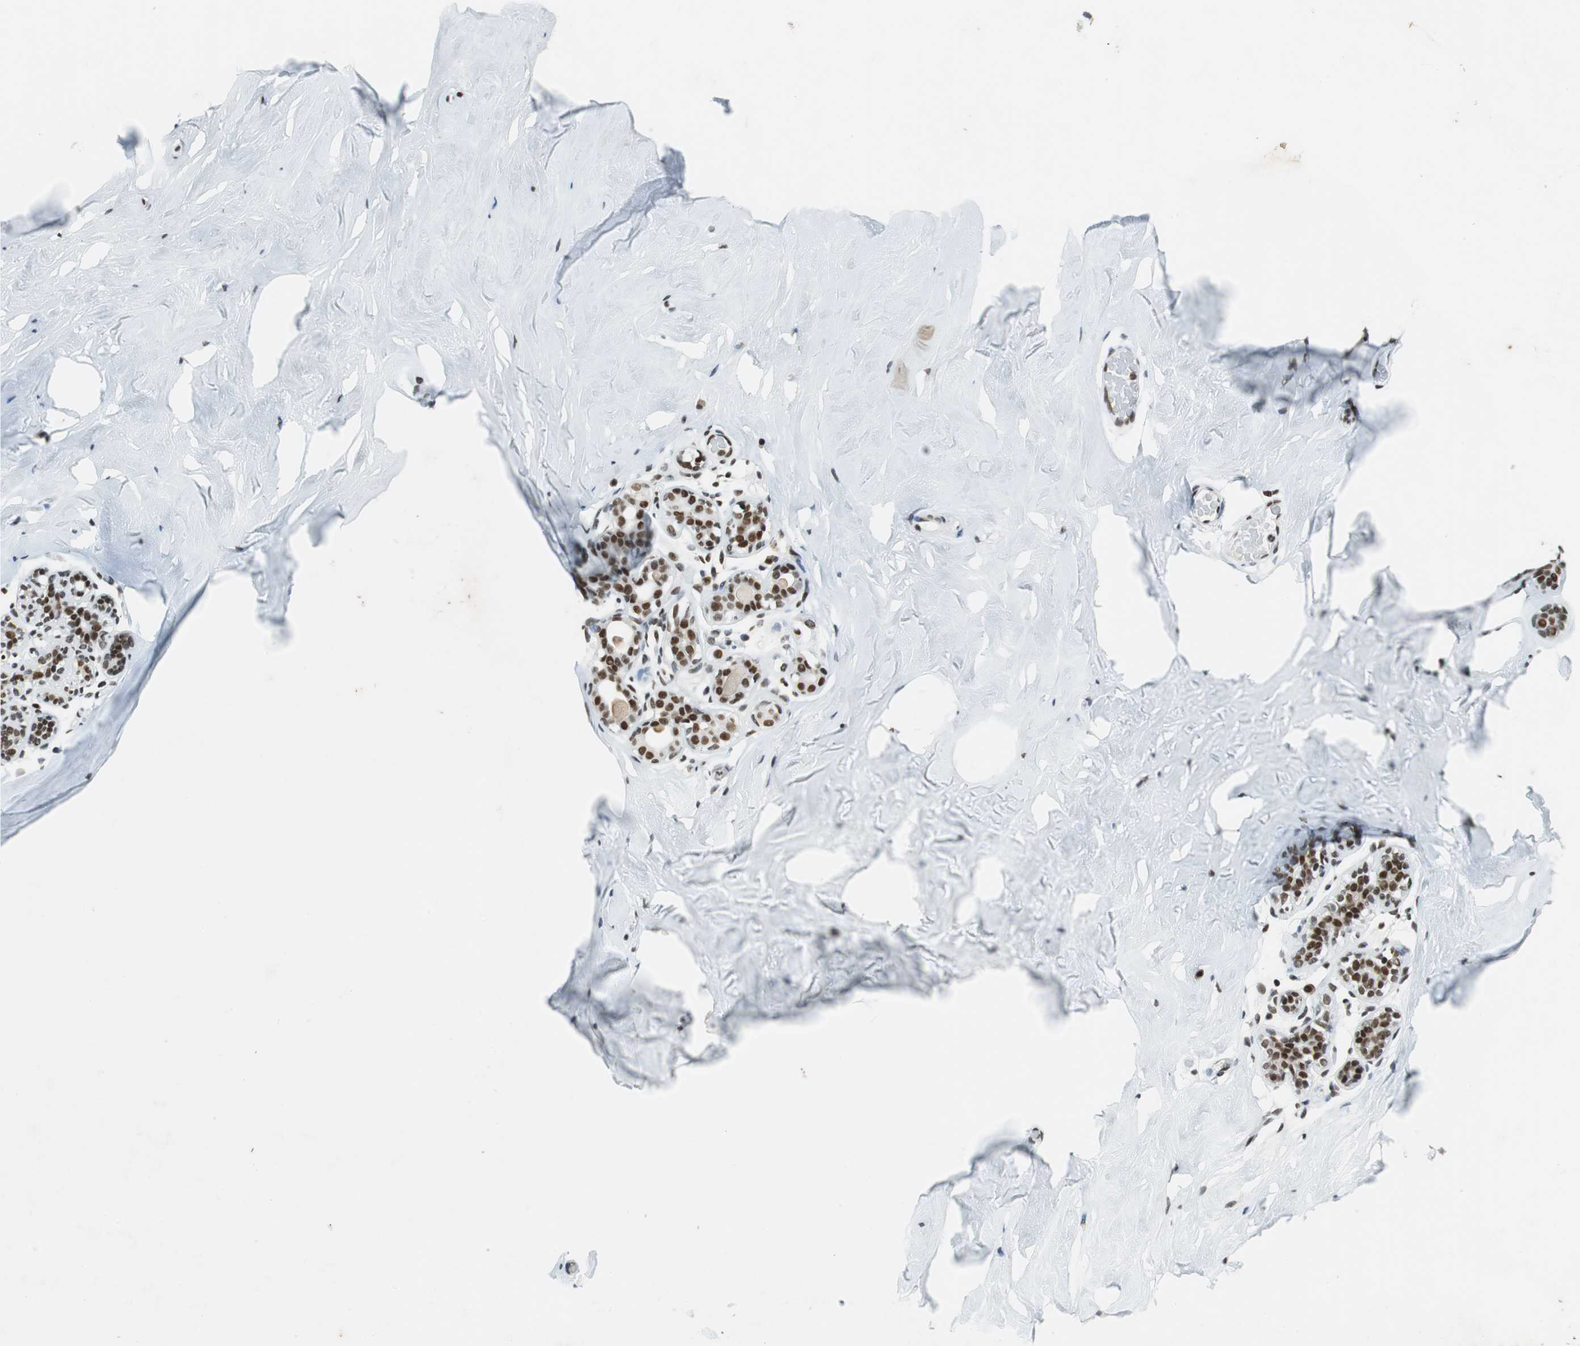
{"staining": {"intensity": "moderate", "quantity": ">75%", "location": "nuclear"}, "tissue": "breast", "cell_type": "Adipocytes", "image_type": "normal", "snomed": [{"axis": "morphology", "description": "Normal tissue, NOS"}, {"axis": "topography", "description": "Breast"}], "caption": "The image reveals staining of normal breast, revealing moderate nuclear protein staining (brown color) within adipocytes. The protein is stained brown, and the nuclei are stained in blue (DAB (3,3'-diaminobenzidine) IHC with brightfield microscopy, high magnification).", "gene": "PRKDC", "patient": {"sex": "female", "age": 75}}